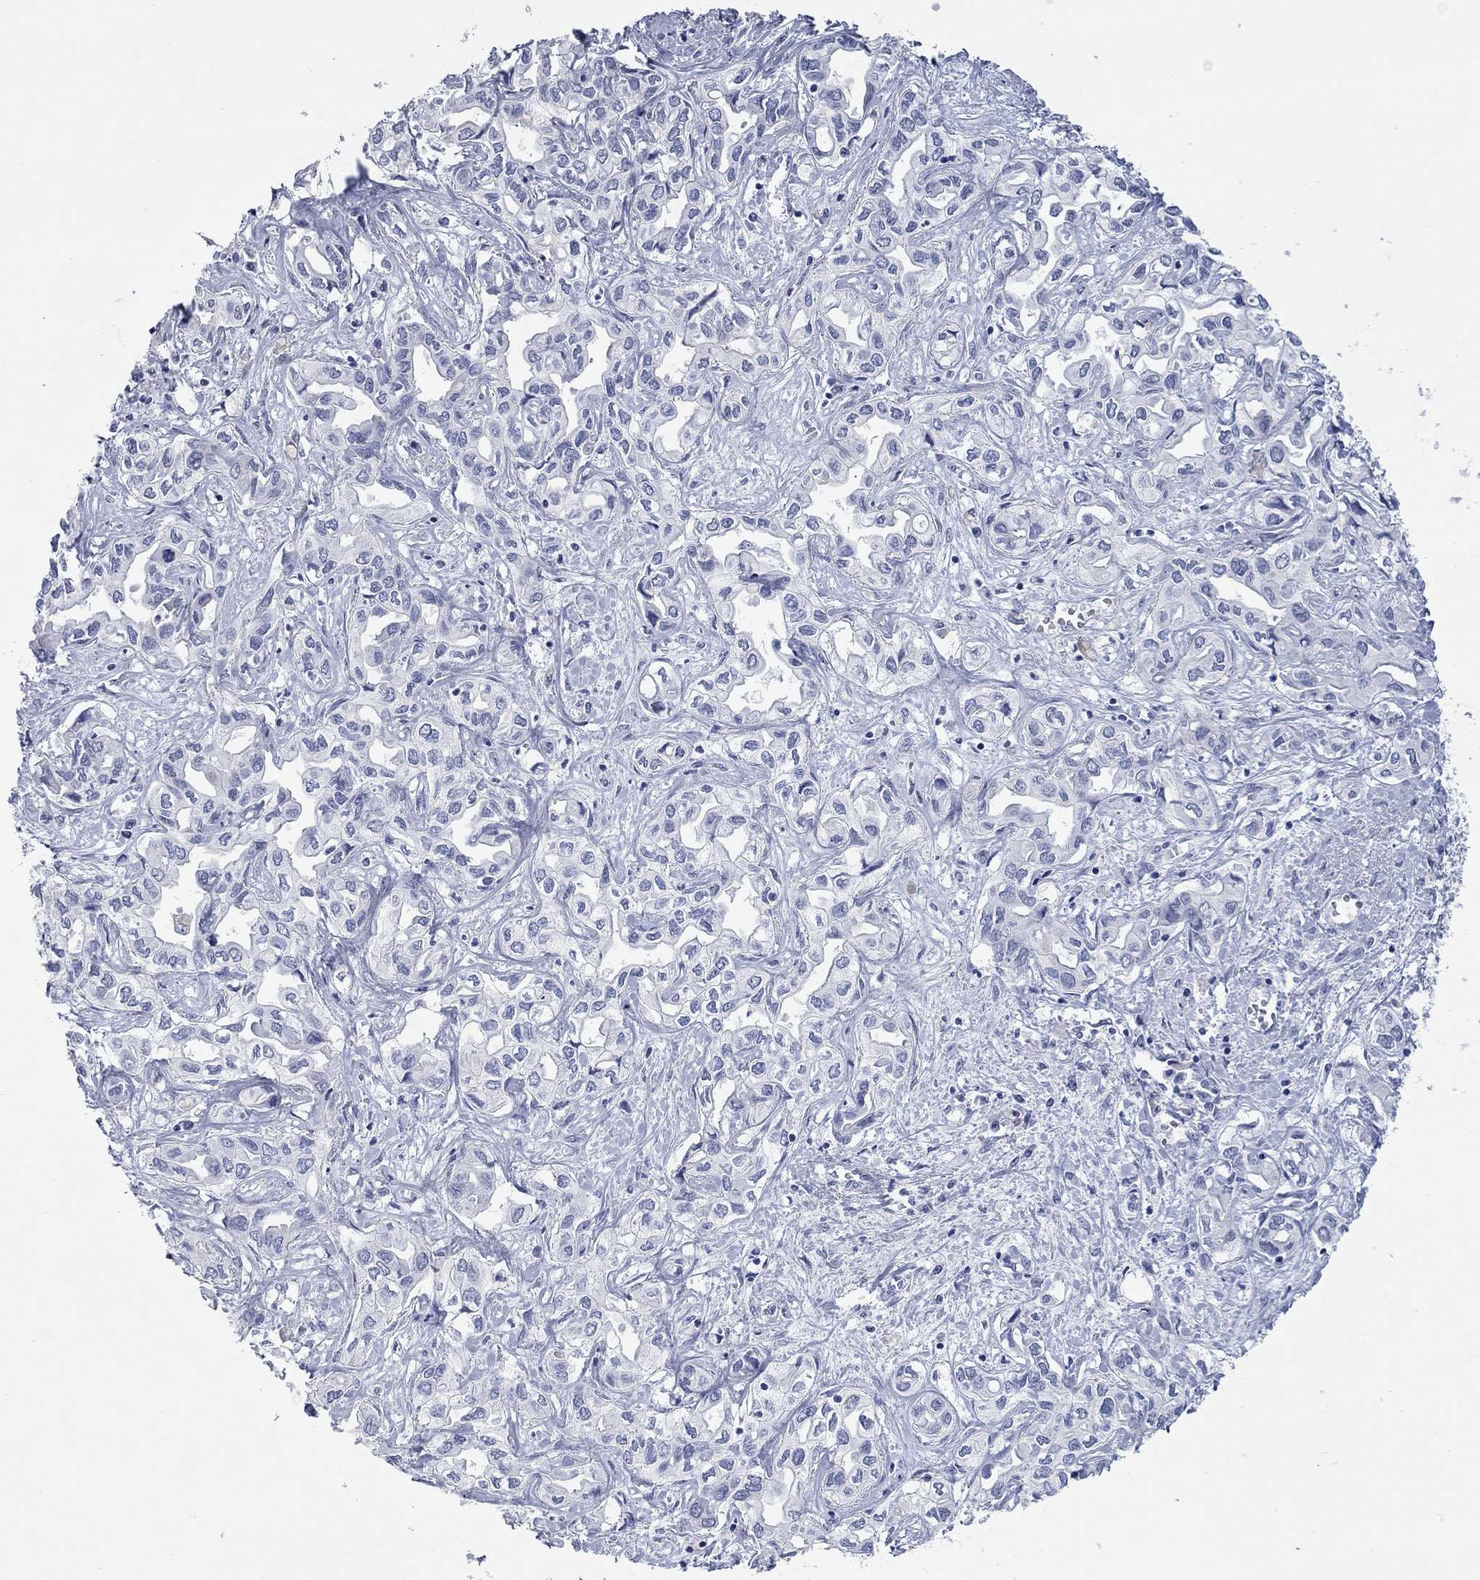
{"staining": {"intensity": "negative", "quantity": "none", "location": "none"}, "tissue": "liver cancer", "cell_type": "Tumor cells", "image_type": "cancer", "snomed": [{"axis": "morphology", "description": "Cholangiocarcinoma"}, {"axis": "topography", "description": "Liver"}], "caption": "DAB (3,3'-diaminobenzidine) immunohistochemical staining of liver cancer (cholangiocarcinoma) reveals no significant positivity in tumor cells.", "gene": "WASF3", "patient": {"sex": "female", "age": 64}}